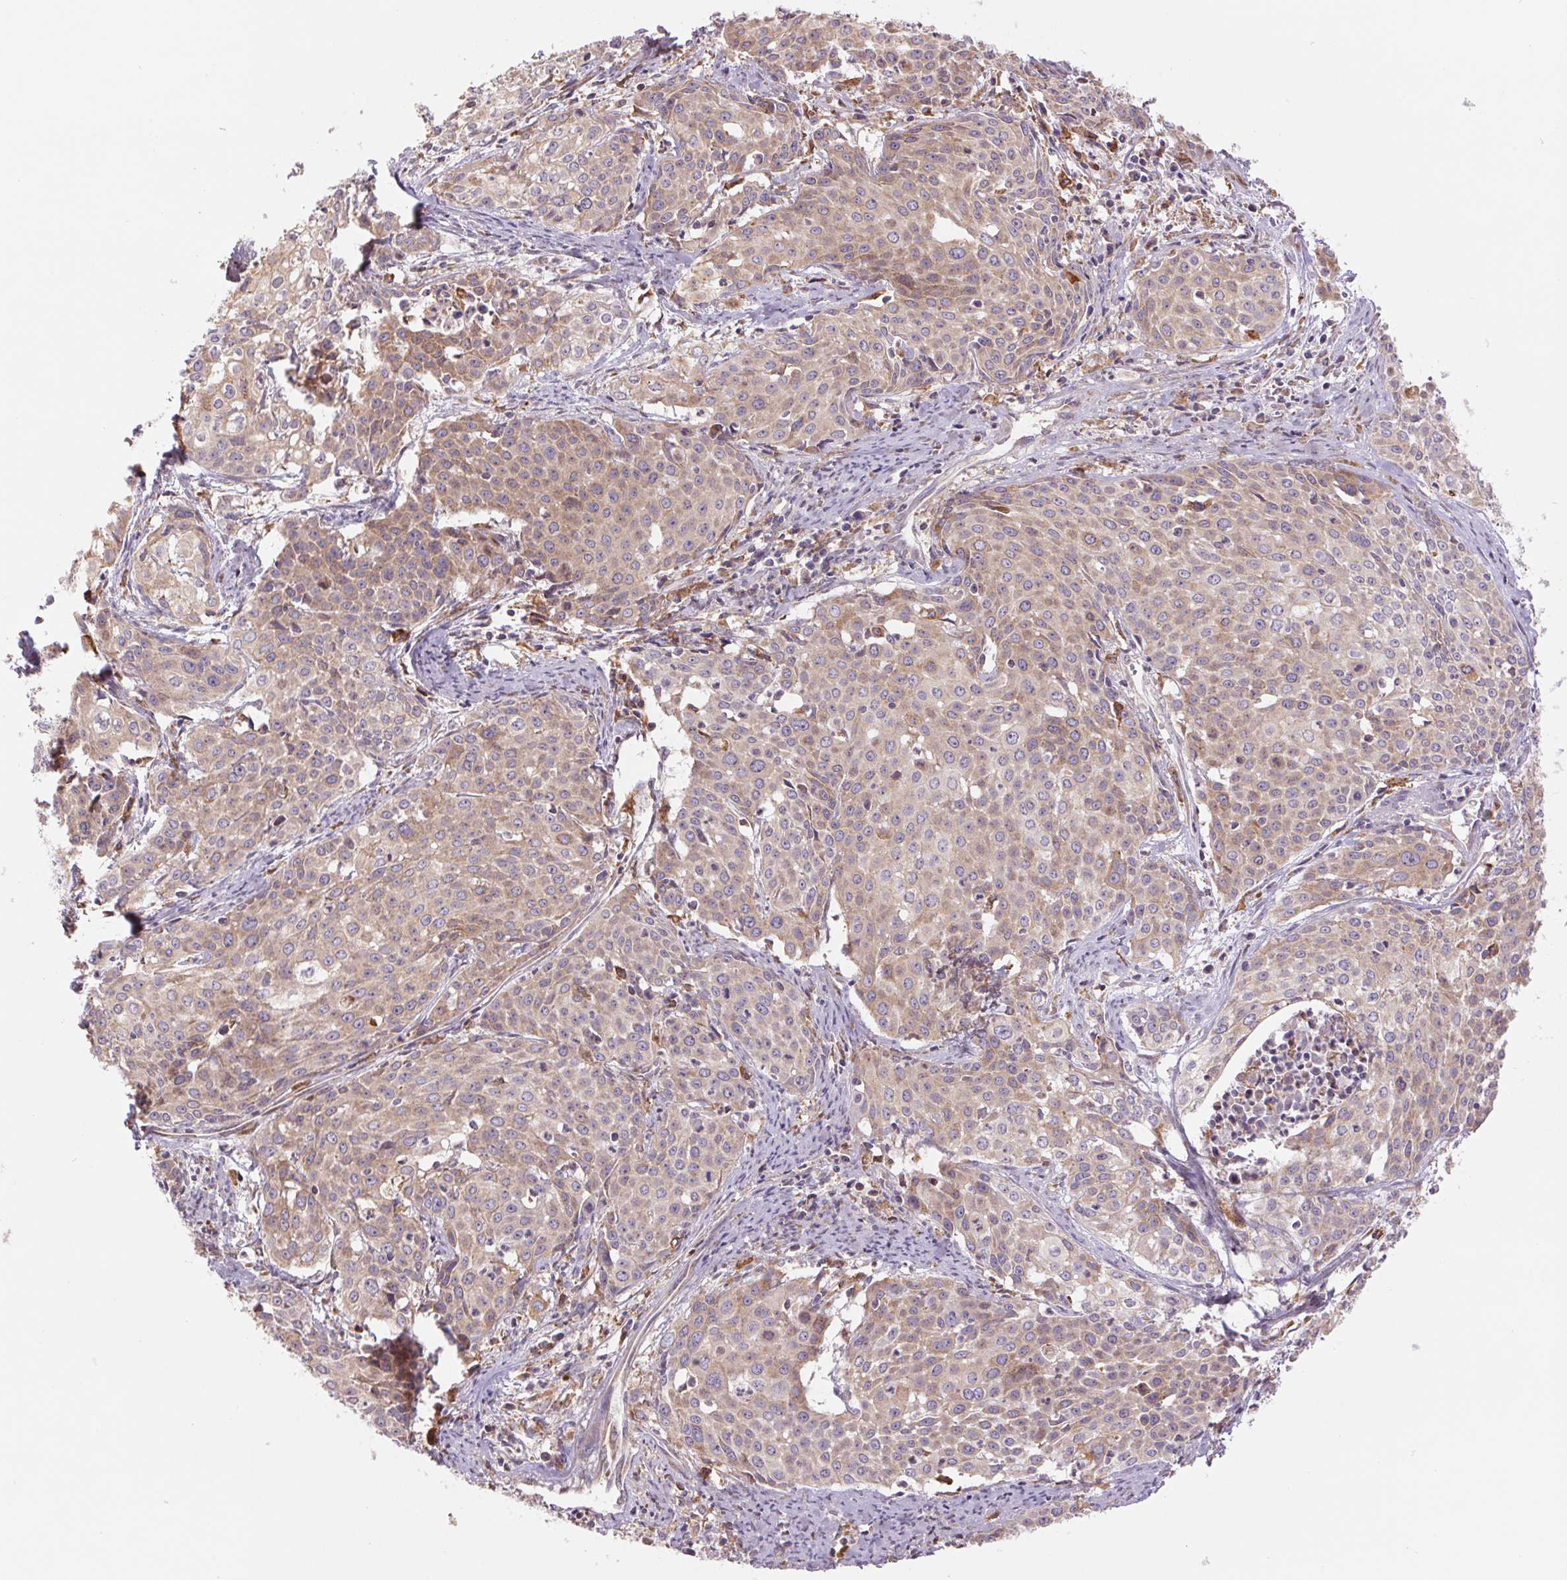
{"staining": {"intensity": "weak", "quantity": ">75%", "location": "cytoplasmic/membranous"}, "tissue": "cervical cancer", "cell_type": "Tumor cells", "image_type": "cancer", "snomed": [{"axis": "morphology", "description": "Squamous cell carcinoma, NOS"}, {"axis": "topography", "description": "Cervix"}], "caption": "Protein expression analysis of human cervical squamous cell carcinoma reveals weak cytoplasmic/membranous positivity in about >75% of tumor cells.", "gene": "KLHL20", "patient": {"sex": "female", "age": 39}}